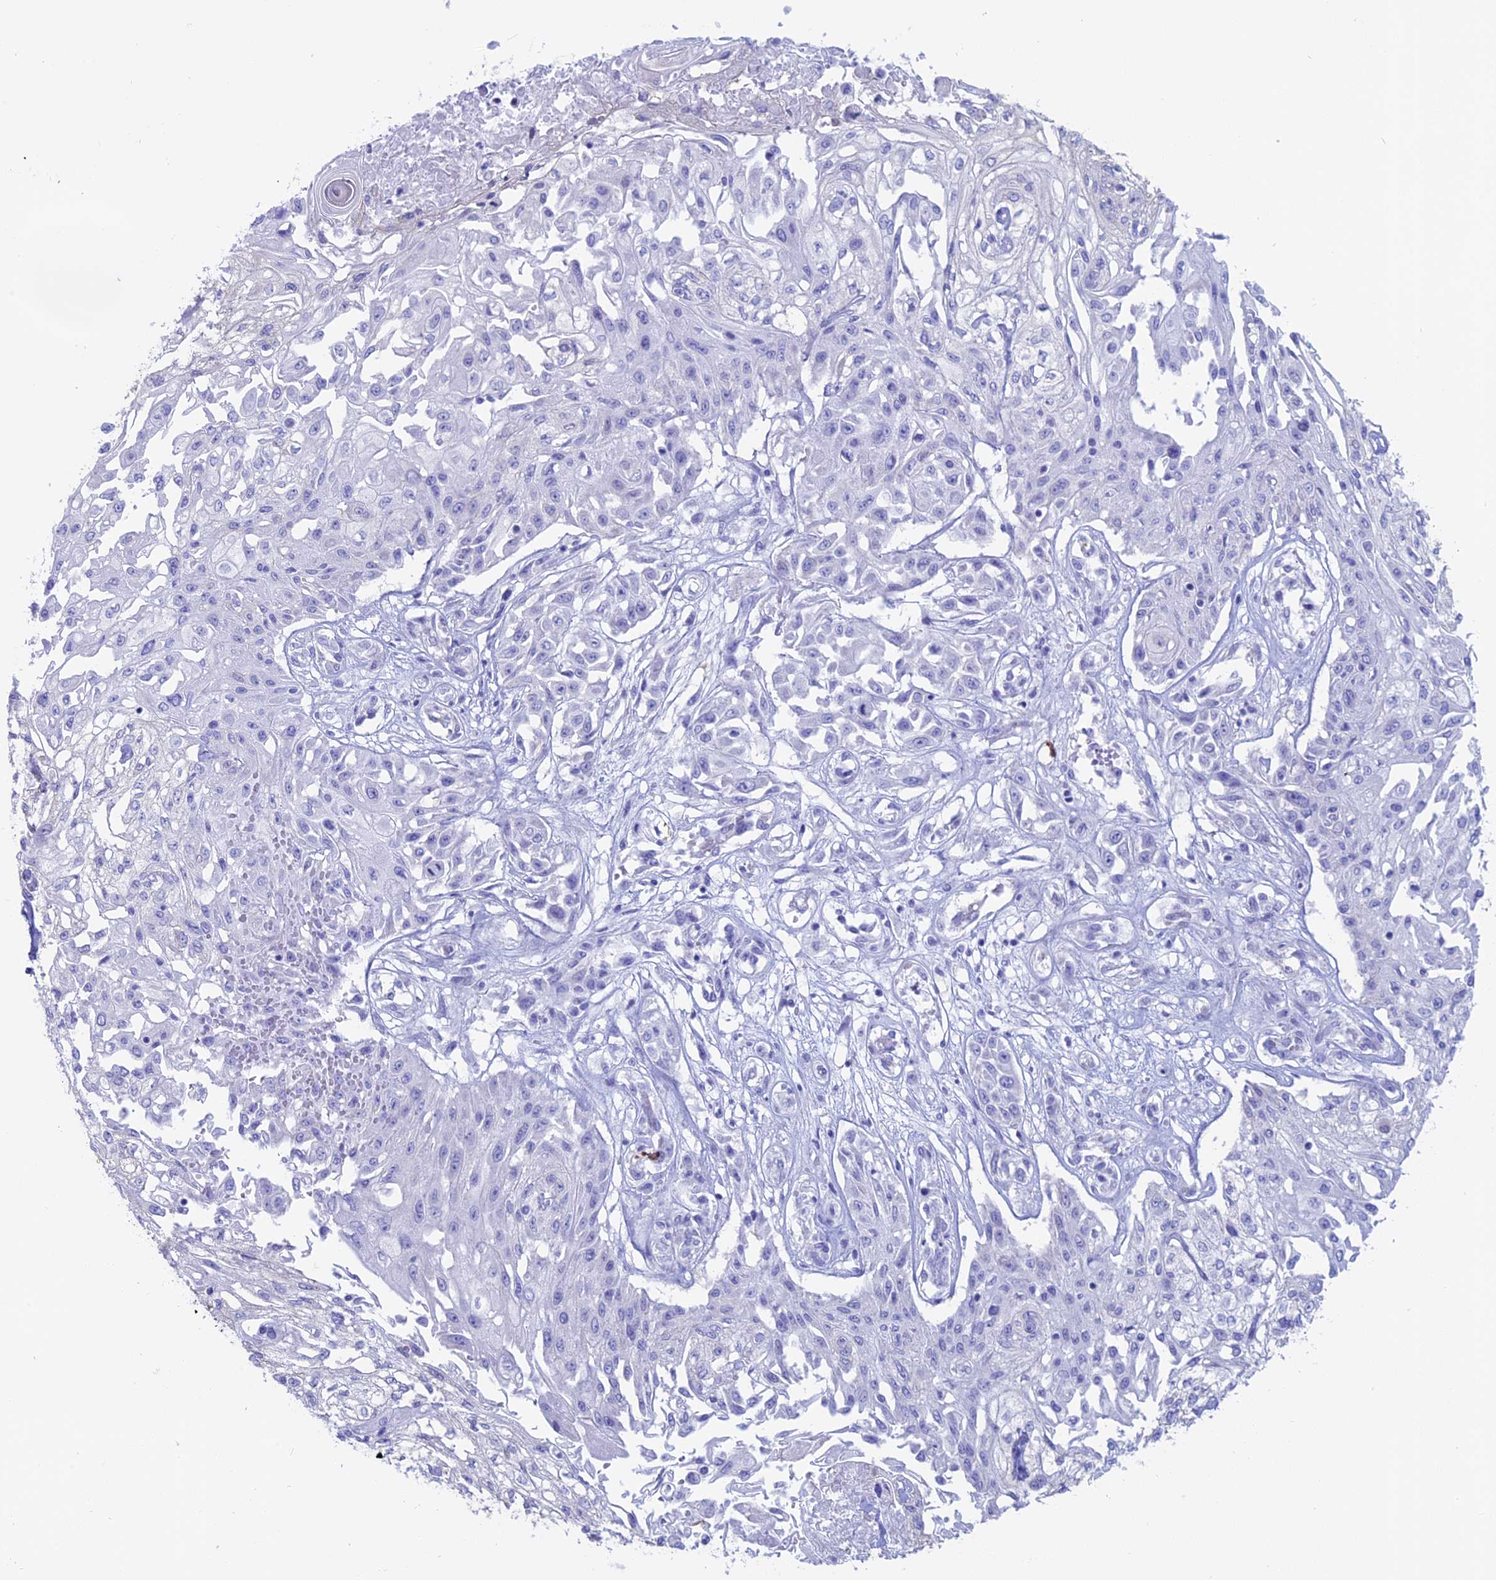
{"staining": {"intensity": "negative", "quantity": "none", "location": "none"}, "tissue": "skin cancer", "cell_type": "Tumor cells", "image_type": "cancer", "snomed": [{"axis": "morphology", "description": "Squamous cell carcinoma, NOS"}, {"axis": "morphology", "description": "Squamous cell carcinoma, metastatic, NOS"}, {"axis": "topography", "description": "Skin"}, {"axis": "topography", "description": "Lymph node"}], "caption": "Skin squamous cell carcinoma was stained to show a protein in brown. There is no significant positivity in tumor cells.", "gene": "OR2AE1", "patient": {"sex": "male", "age": 75}}